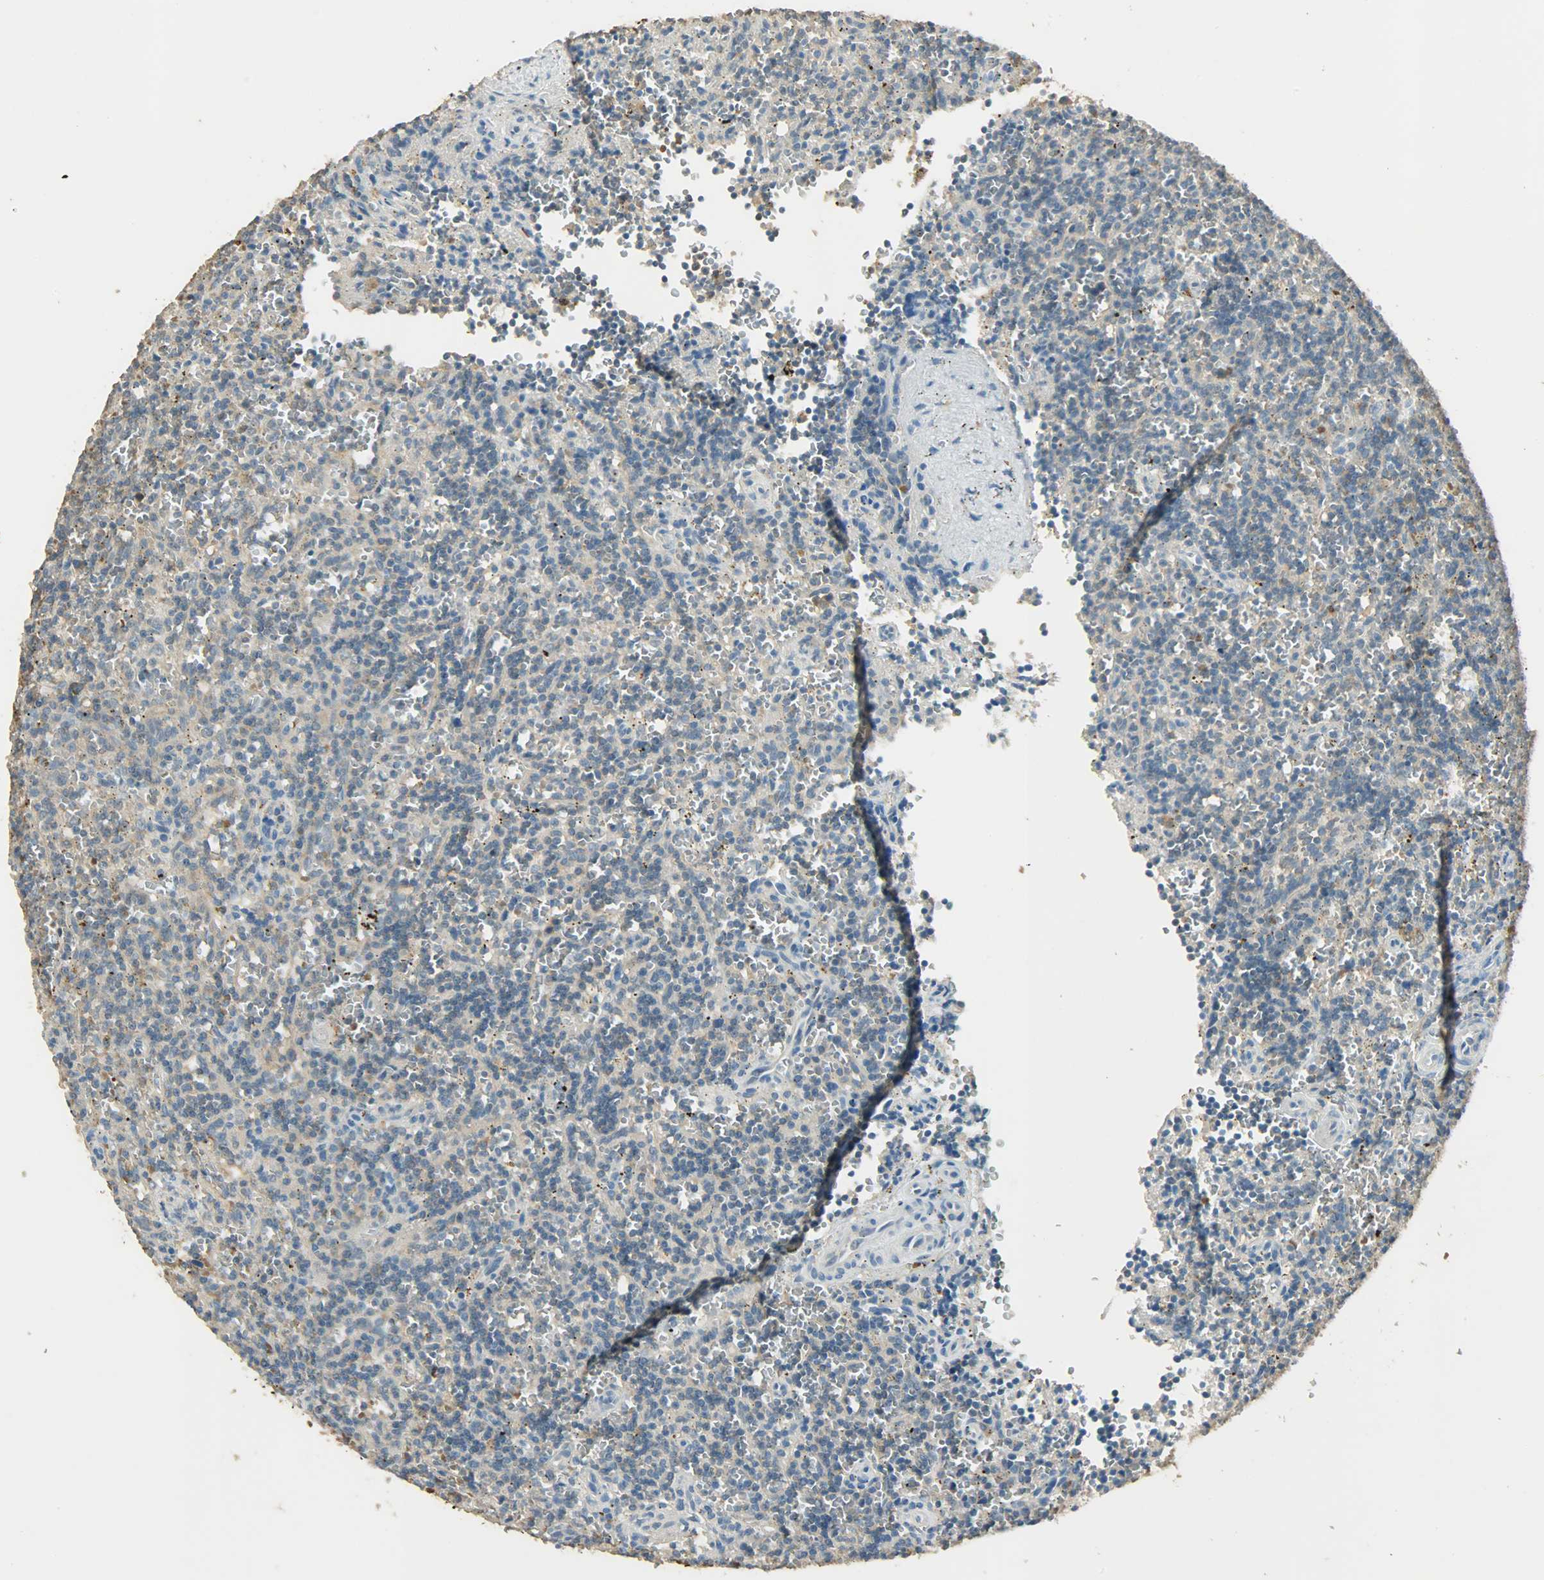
{"staining": {"intensity": "moderate", "quantity": "25%-75%", "location": "cytoplasmic/membranous"}, "tissue": "lymphoma", "cell_type": "Tumor cells", "image_type": "cancer", "snomed": [{"axis": "morphology", "description": "Malignant lymphoma, non-Hodgkin's type, Low grade"}, {"axis": "topography", "description": "Spleen"}], "caption": "Immunohistochemistry of low-grade malignant lymphoma, non-Hodgkin's type demonstrates medium levels of moderate cytoplasmic/membranous staining in approximately 25%-75% of tumor cells. Nuclei are stained in blue.", "gene": "PRMT5", "patient": {"sex": "male", "age": 73}}